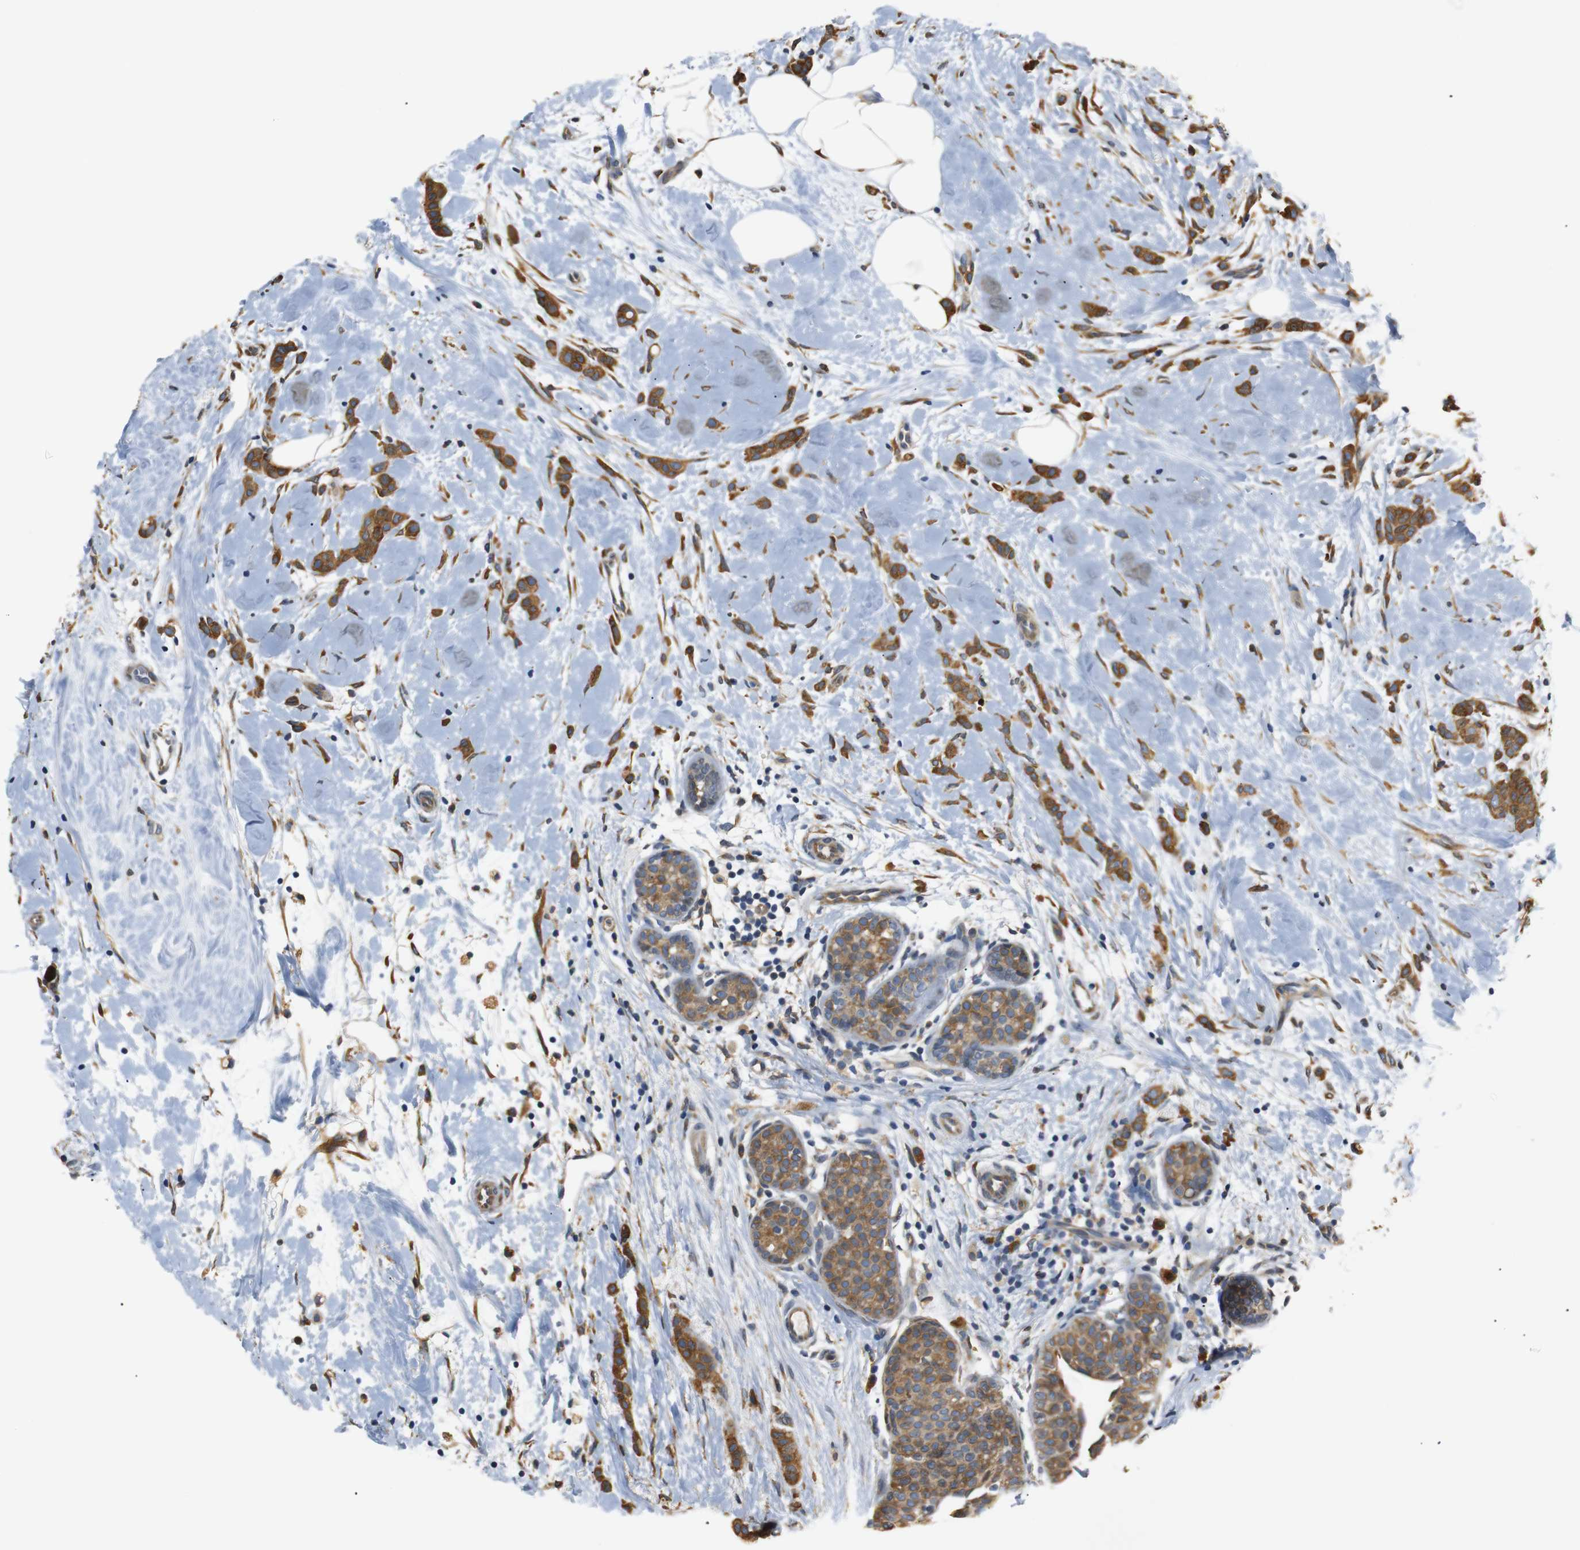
{"staining": {"intensity": "moderate", "quantity": ">75%", "location": "cytoplasmic/membranous"}, "tissue": "breast cancer", "cell_type": "Tumor cells", "image_type": "cancer", "snomed": [{"axis": "morphology", "description": "Lobular carcinoma, in situ"}, {"axis": "morphology", "description": "Lobular carcinoma"}, {"axis": "topography", "description": "Breast"}], "caption": "Breast cancer was stained to show a protein in brown. There is medium levels of moderate cytoplasmic/membranous staining in about >75% of tumor cells.", "gene": "TMED2", "patient": {"sex": "female", "age": 41}}